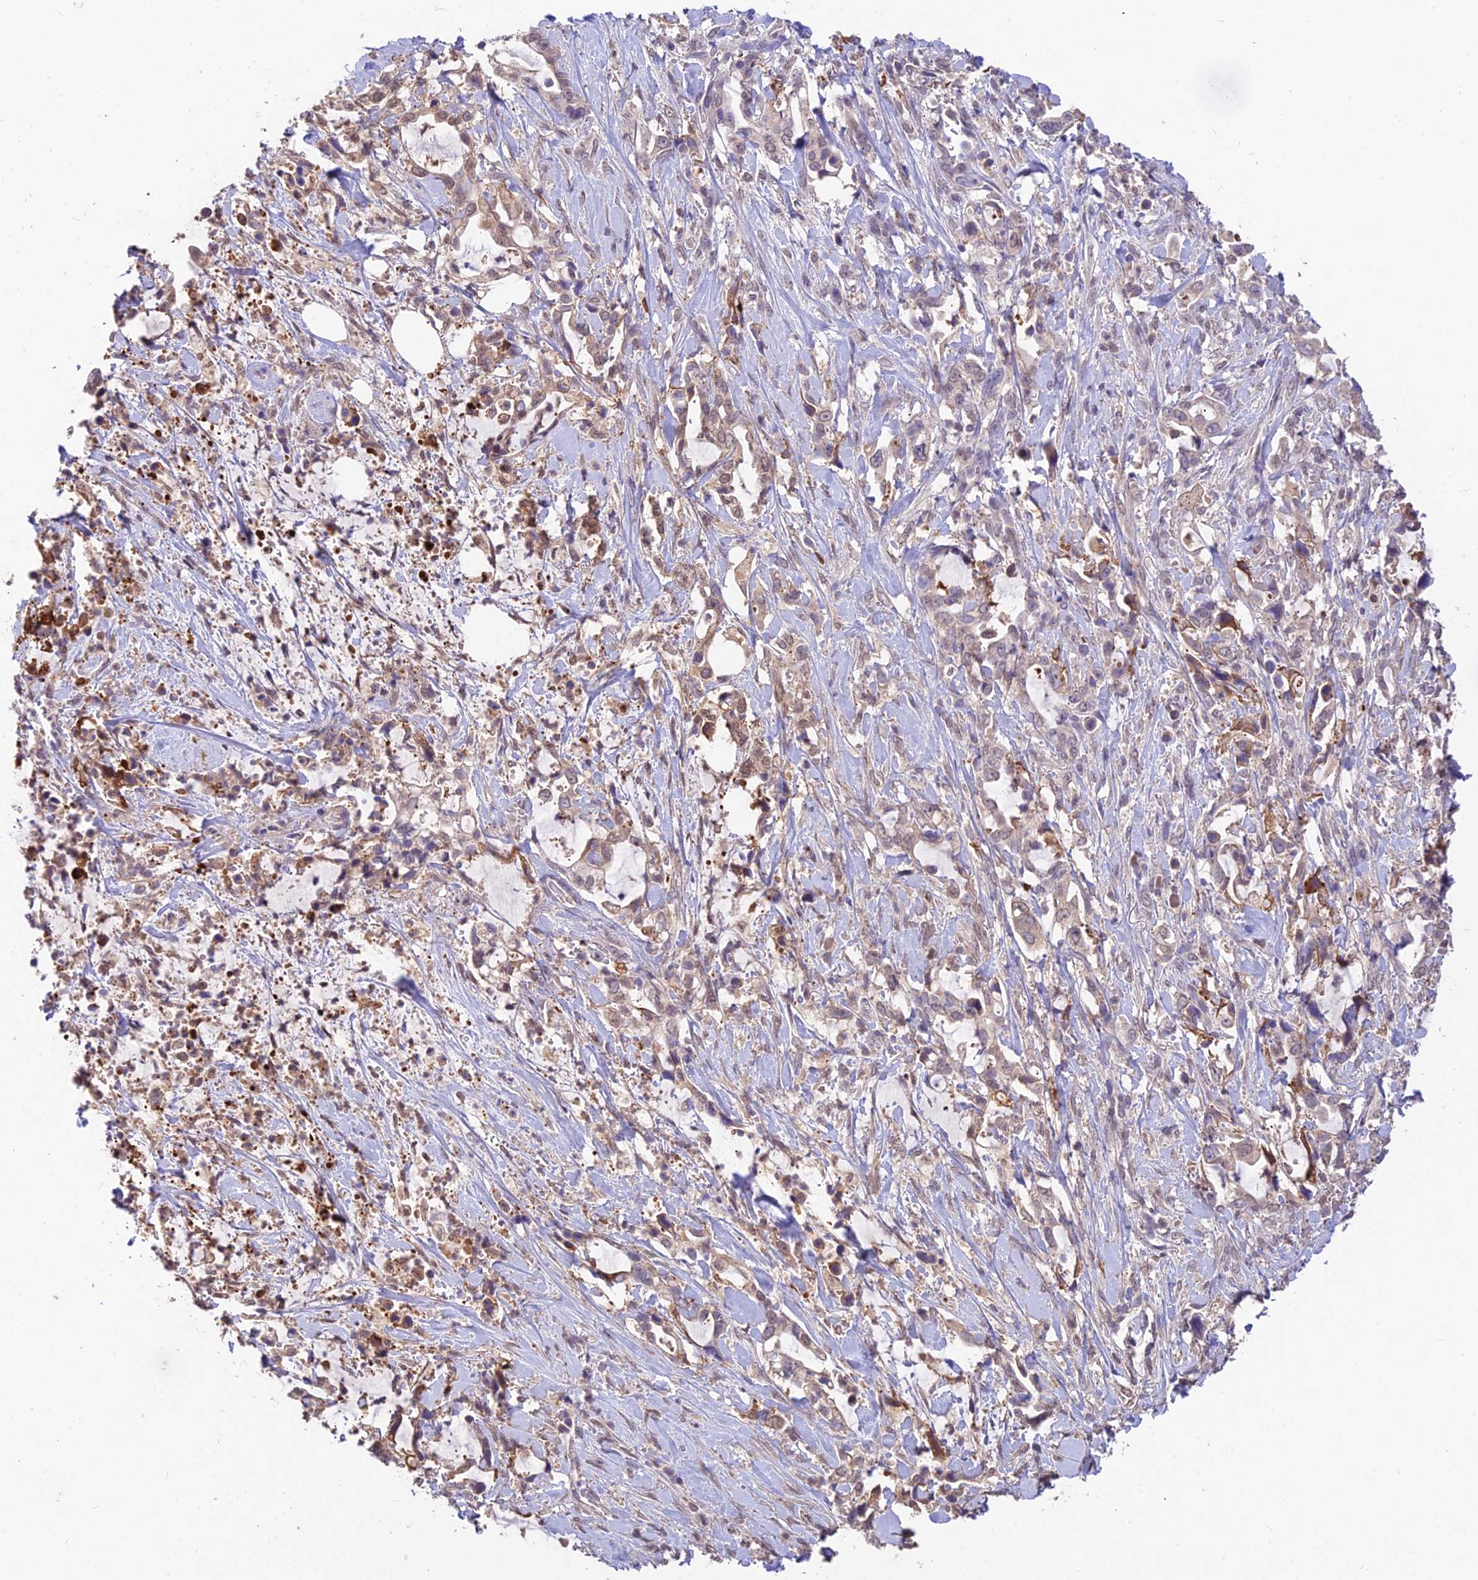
{"staining": {"intensity": "weak", "quantity": "<25%", "location": "cytoplasmic/membranous,nuclear"}, "tissue": "pancreatic cancer", "cell_type": "Tumor cells", "image_type": "cancer", "snomed": [{"axis": "morphology", "description": "Adenocarcinoma, NOS"}, {"axis": "topography", "description": "Pancreas"}], "caption": "An immunohistochemistry (IHC) micrograph of pancreatic cancer (adenocarcinoma) is shown. There is no staining in tumor cells of pancreatic cancer (adenocarcinoma).", "gene": "PGK1", "patient": {"sex": "female", "age": 61}}